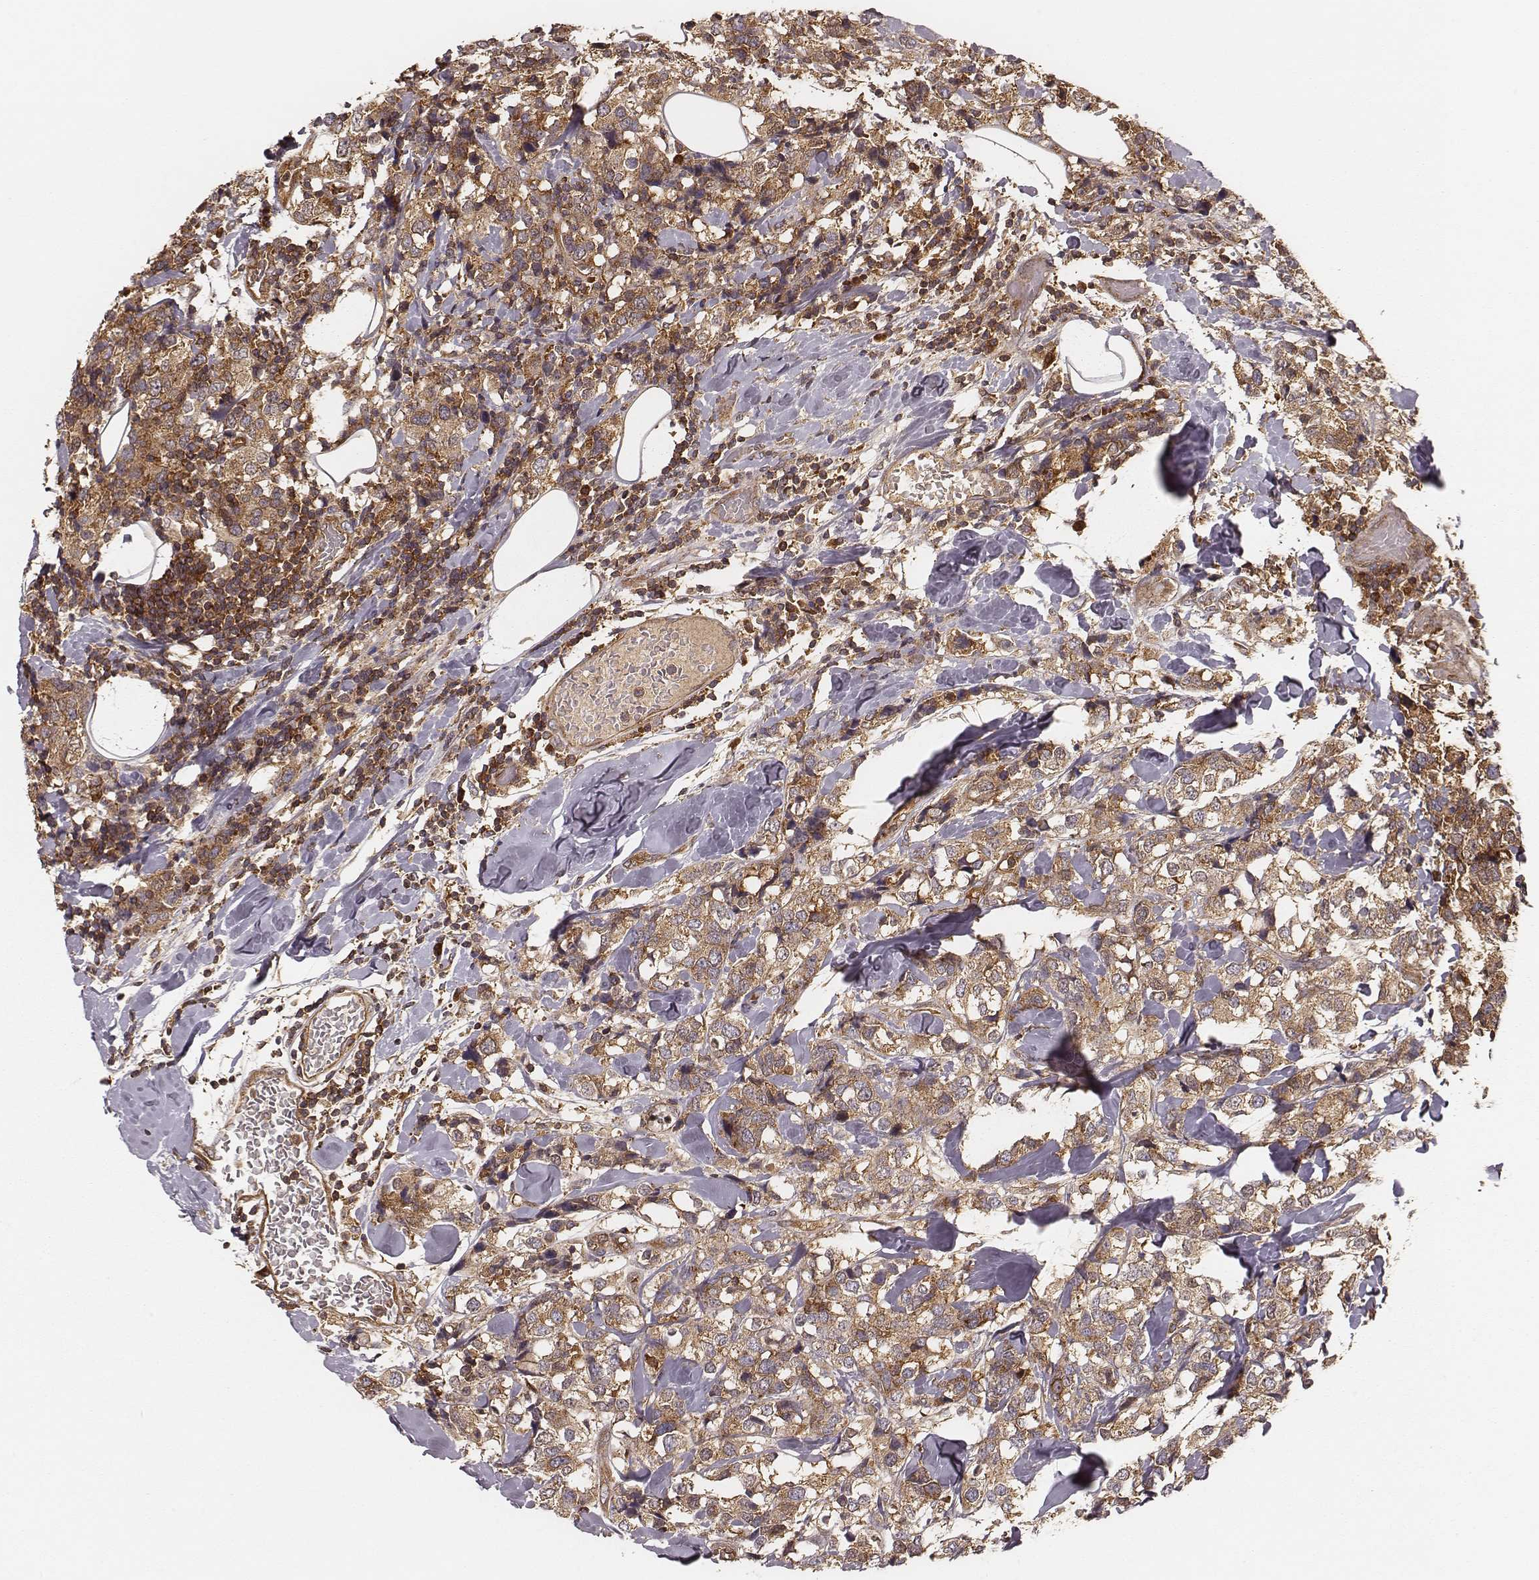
{"staining": {"intensity": "moderate", "quantity": ">75%", "location": "cytoplasmic/membranous"}, "tissue": "breast cancer", "cell_type": "Tumor cells", "image_type": "cancer", "snomed": [{"axis": "morphology", "description": "Lobular carcinoma"}, {"axis": "topography", "description": "Breast"}], "caption": "Protein expression analysis of human breast lobular carcinoma reveals moderate cytoplasmic/membranous expression in about >75% of tumor cells.", "gene": "CARS1", "patient": {"sex": "female", "age": 59}}